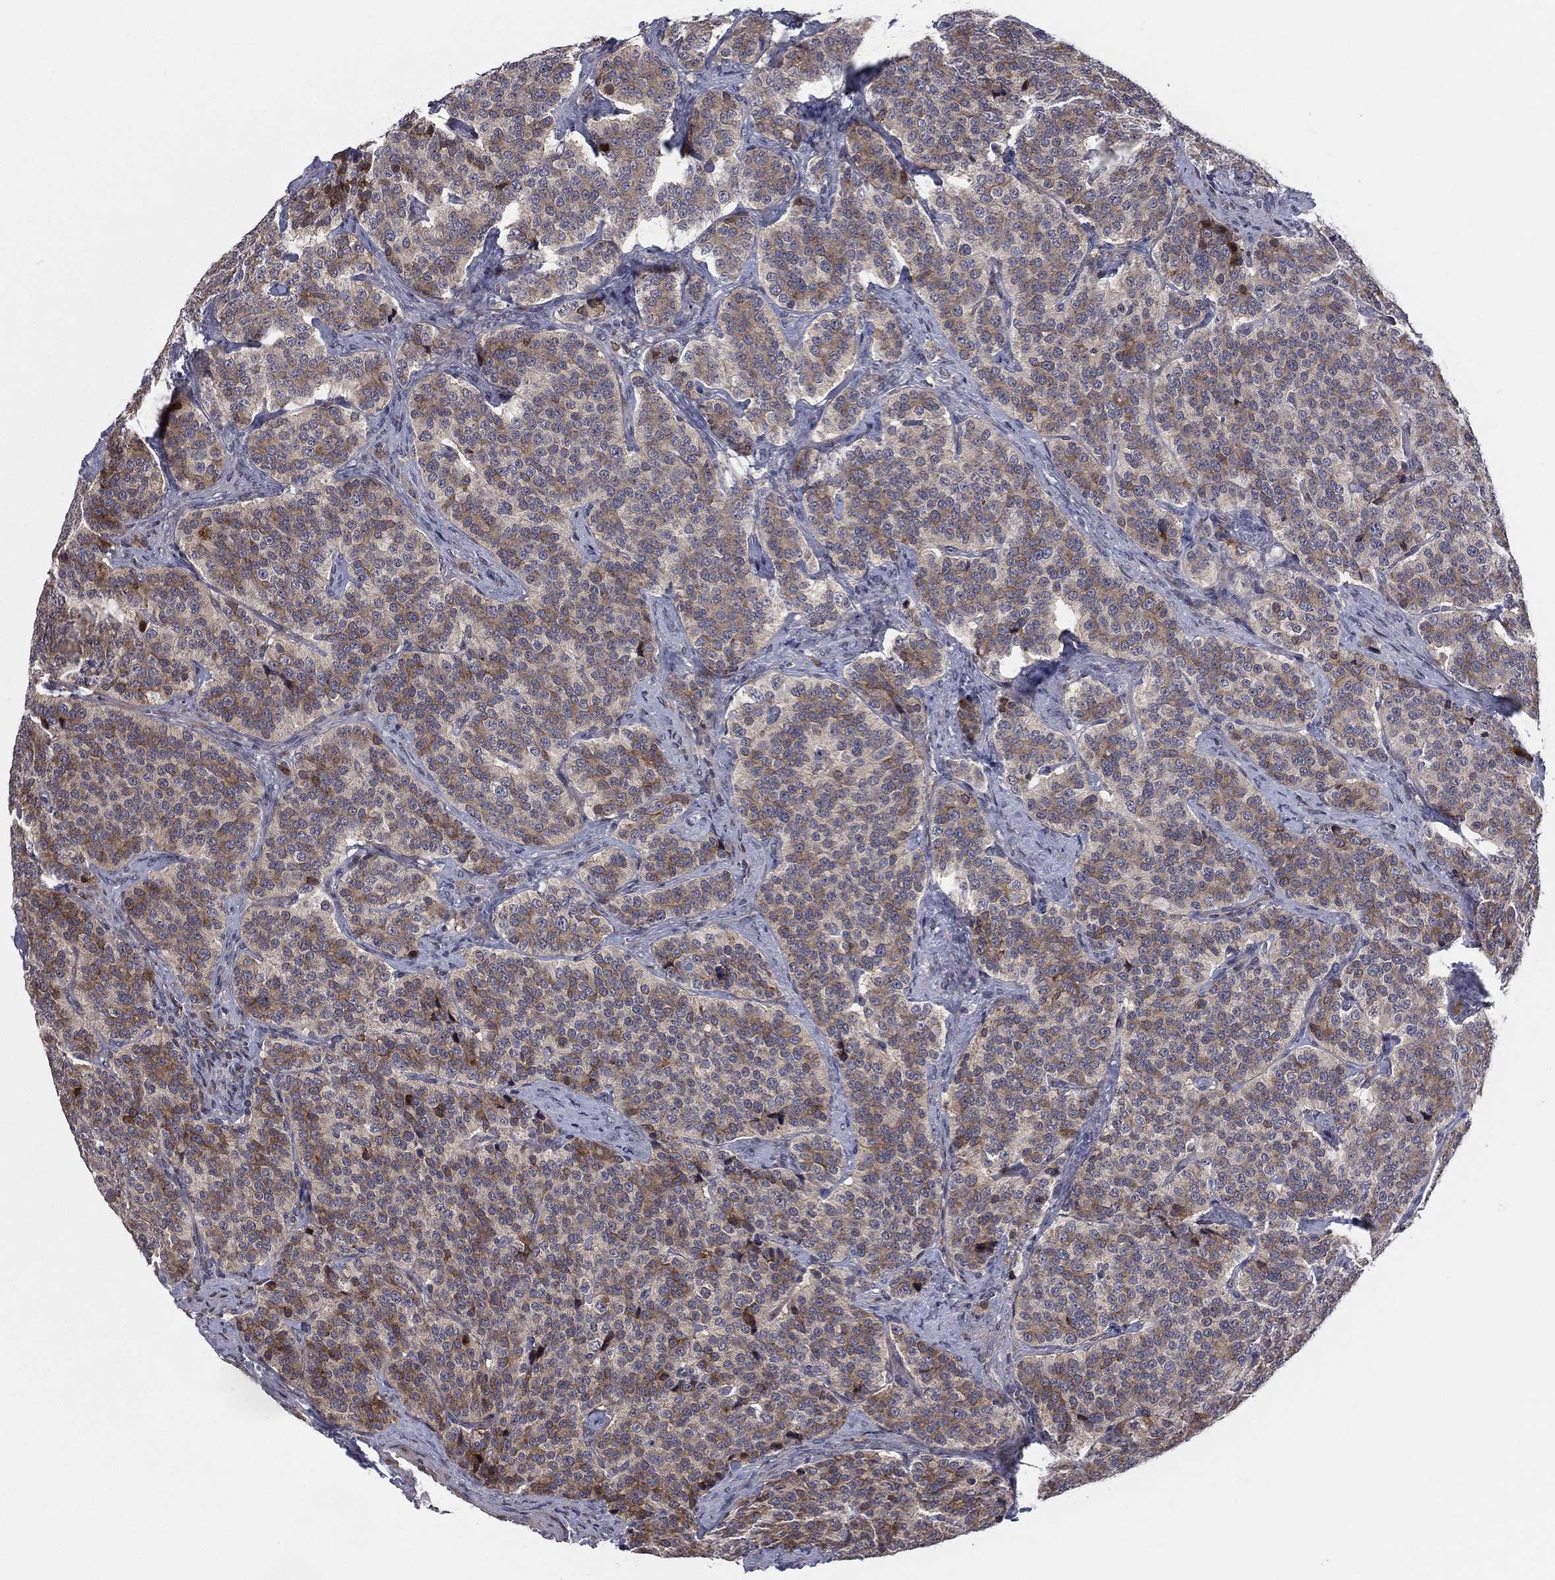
{"staining": {"intensity": "moderate", "quantity": "25%-75%", "location": "cytoplasmic/membranous"}, "tissue": "carcinoid", "cell_type": "Tumor cells", "image_type": "cancer", "snomed": [{"axis": "morphology", "description": "Carcinoid, malignant, NOS"}, {"axis": "topography", "description": "Small intestine"}], "caption": "An immunohistochemistry (IHC) image of neoplastic tissue is shown. Protein staining in brown shows moderate cytoplasmic/membranous positivity in carcinoid (malignant) within tumor cells.", "gene": "UTP14A", "patient": {"sex": "female", "age": 58}}